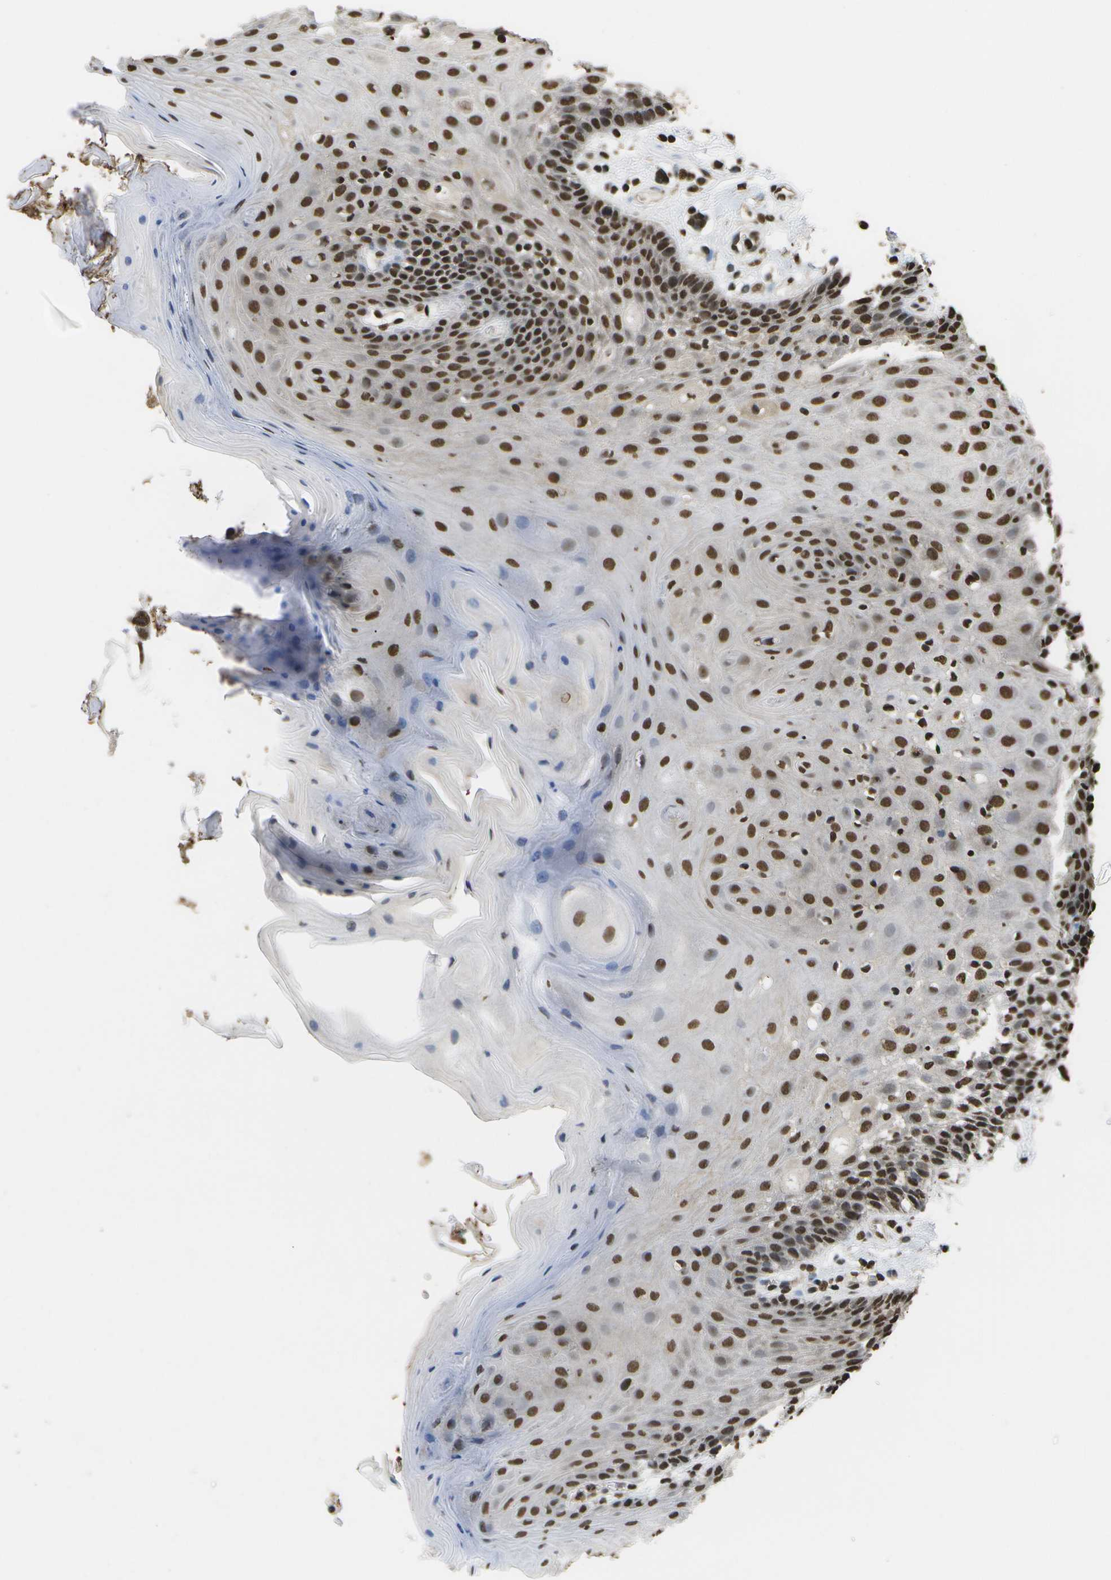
{"staining": {"intensity": "strong", "quantity": ">75%", "location": "nuclear"}, "tissue": "oral mucosa", "cell_type": "Squamous epithelial cells", "image_type": "normal", "snomed": [{"axis": "morphology", "description": "Normal tissue, NOS"}, {"axis": "morphology", "description": "Squamous cell carcinoma, NOS"}, {"axis": "topography", "description": "Oral tissue"}, {"axis": "topography", "description": "Head-Neck"}], "caption": "Oral mucosa stained with IHC demonstrates strong nuclear expression in approximately >75% of squamous epithelial cells.", "gene": "SPEN", "patient": {"sex": "male", "age": 71}}